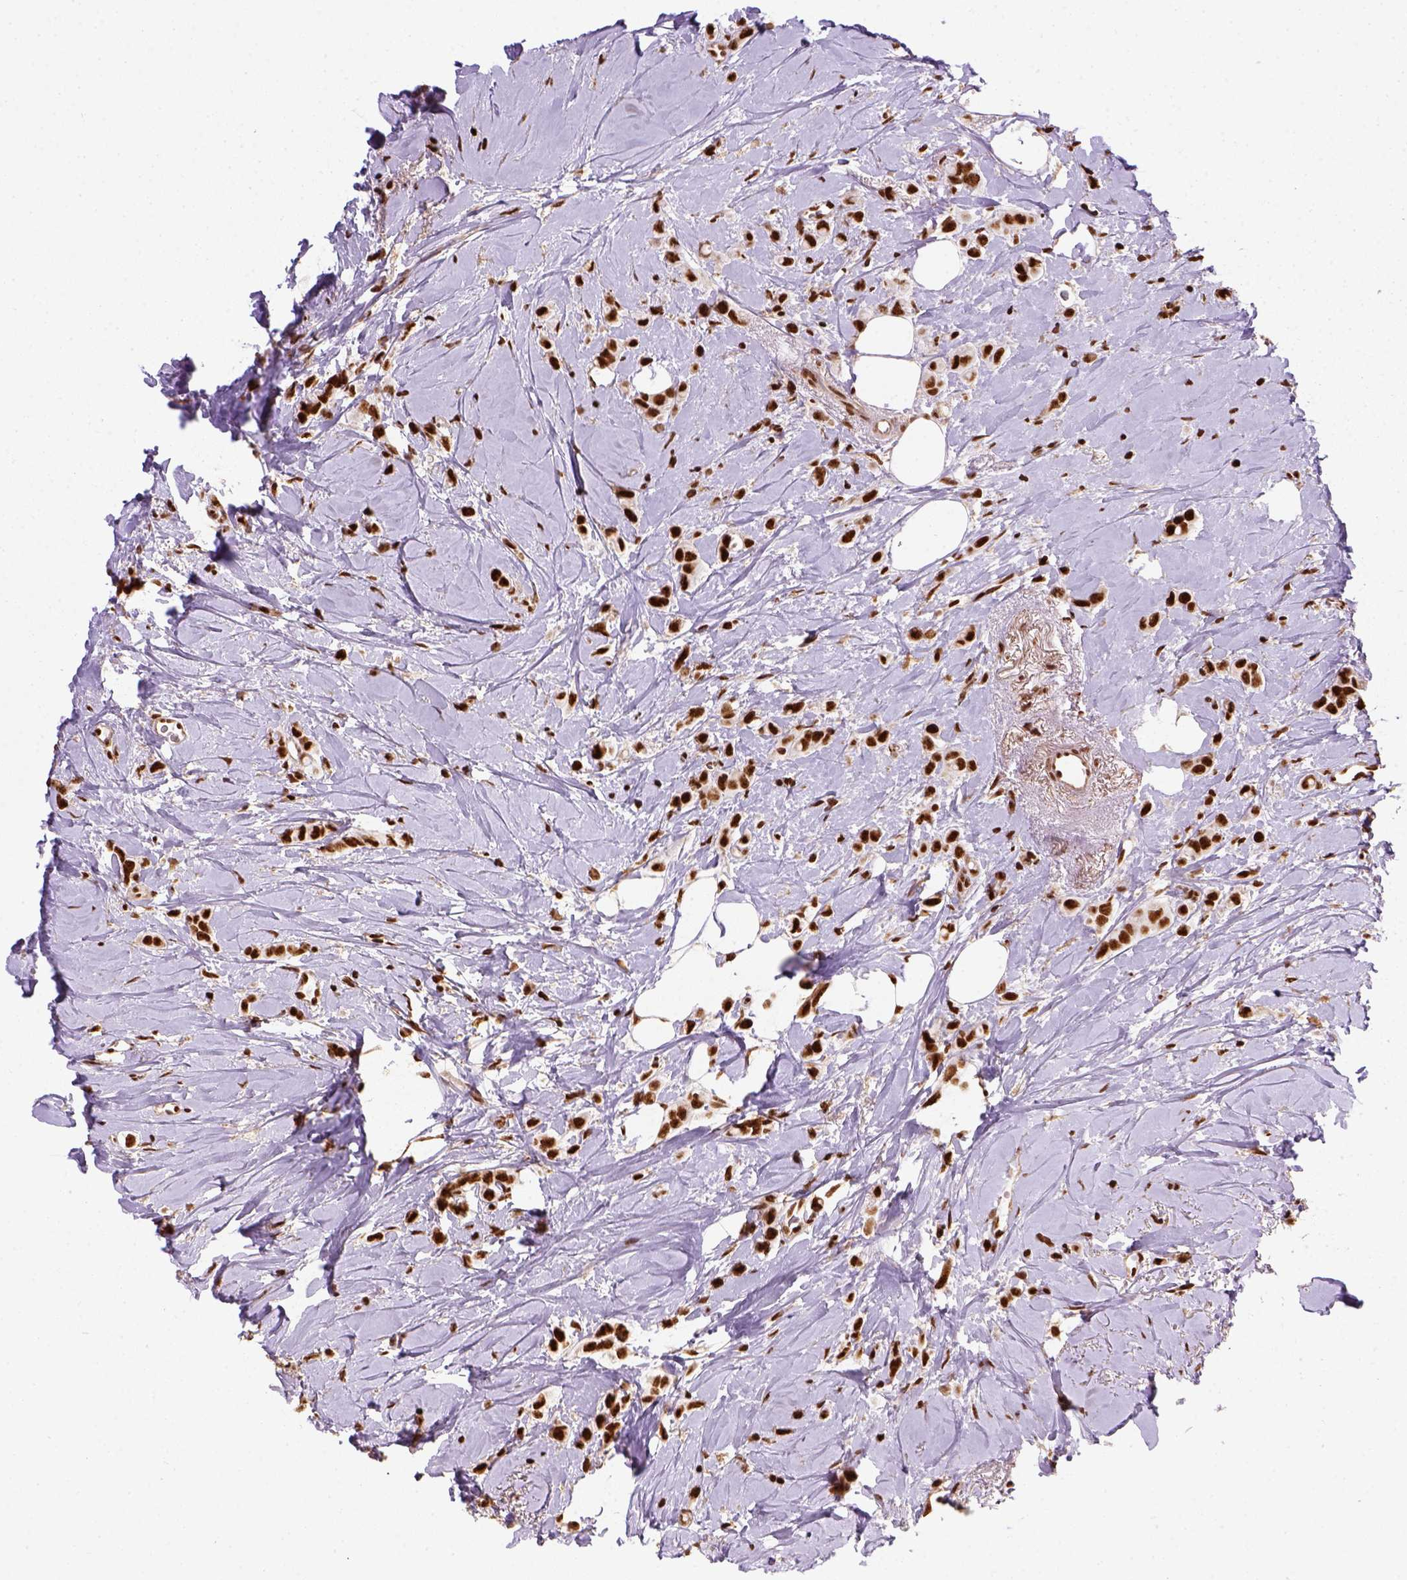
{"staining": {"intensity": "strong", "quantity": ">75%", "location": "nuclear"}, "tissue": "breast cancer", "cell_type": "Tumor cells", "image_type": "cancer", "snomed": [{"axis": "morphology", "description": "Lobular carcinoma"}, {"axis": "topography", "description": "Breast"}], "caption": "Immunohistochemical staining of breast cancer demonstrates high levels of strong nuclear positivity in approximately >75% of tumor cells.", "gene": "CCAR1", "patient": {"sex": "female", "age": 66}}